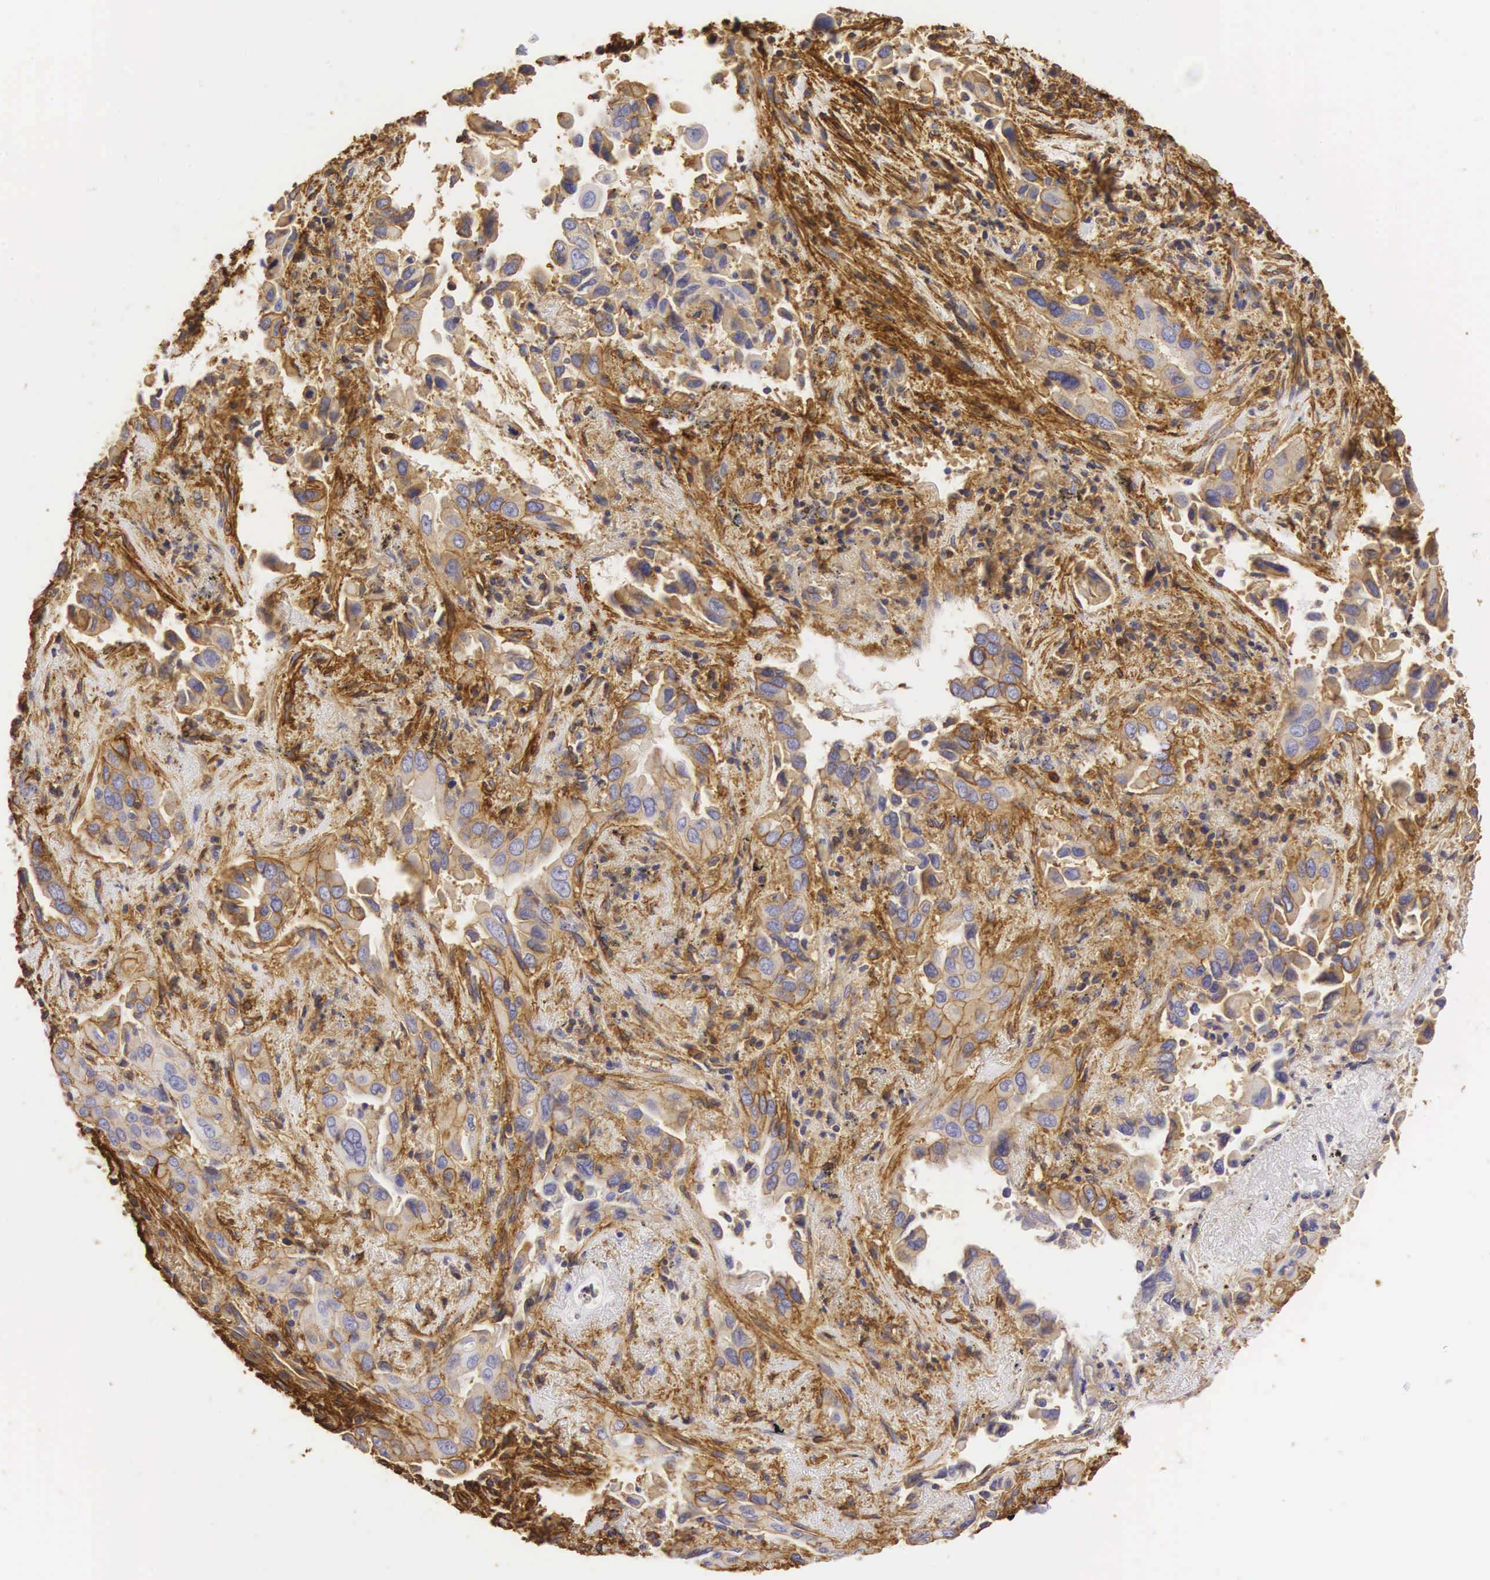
{"staining": {"intensity": "weak", "quantity": "<25%", "location": "cytoplasmic/membranous"}, "tissue": "lung cancer", "cell_type": "Tumor cells", "image_type": "cancer", "snomed": [{"axis": "morphology", "description": "Adenocarcinoma, NOS"}, {"axis": "topography", "description": "Lung"}], "caption": "The micrograph reveals no staining of tumor cells in lung adenocarcinoma.", "gene": "CD99", "patient": {"sex": "male", "age": 68}}